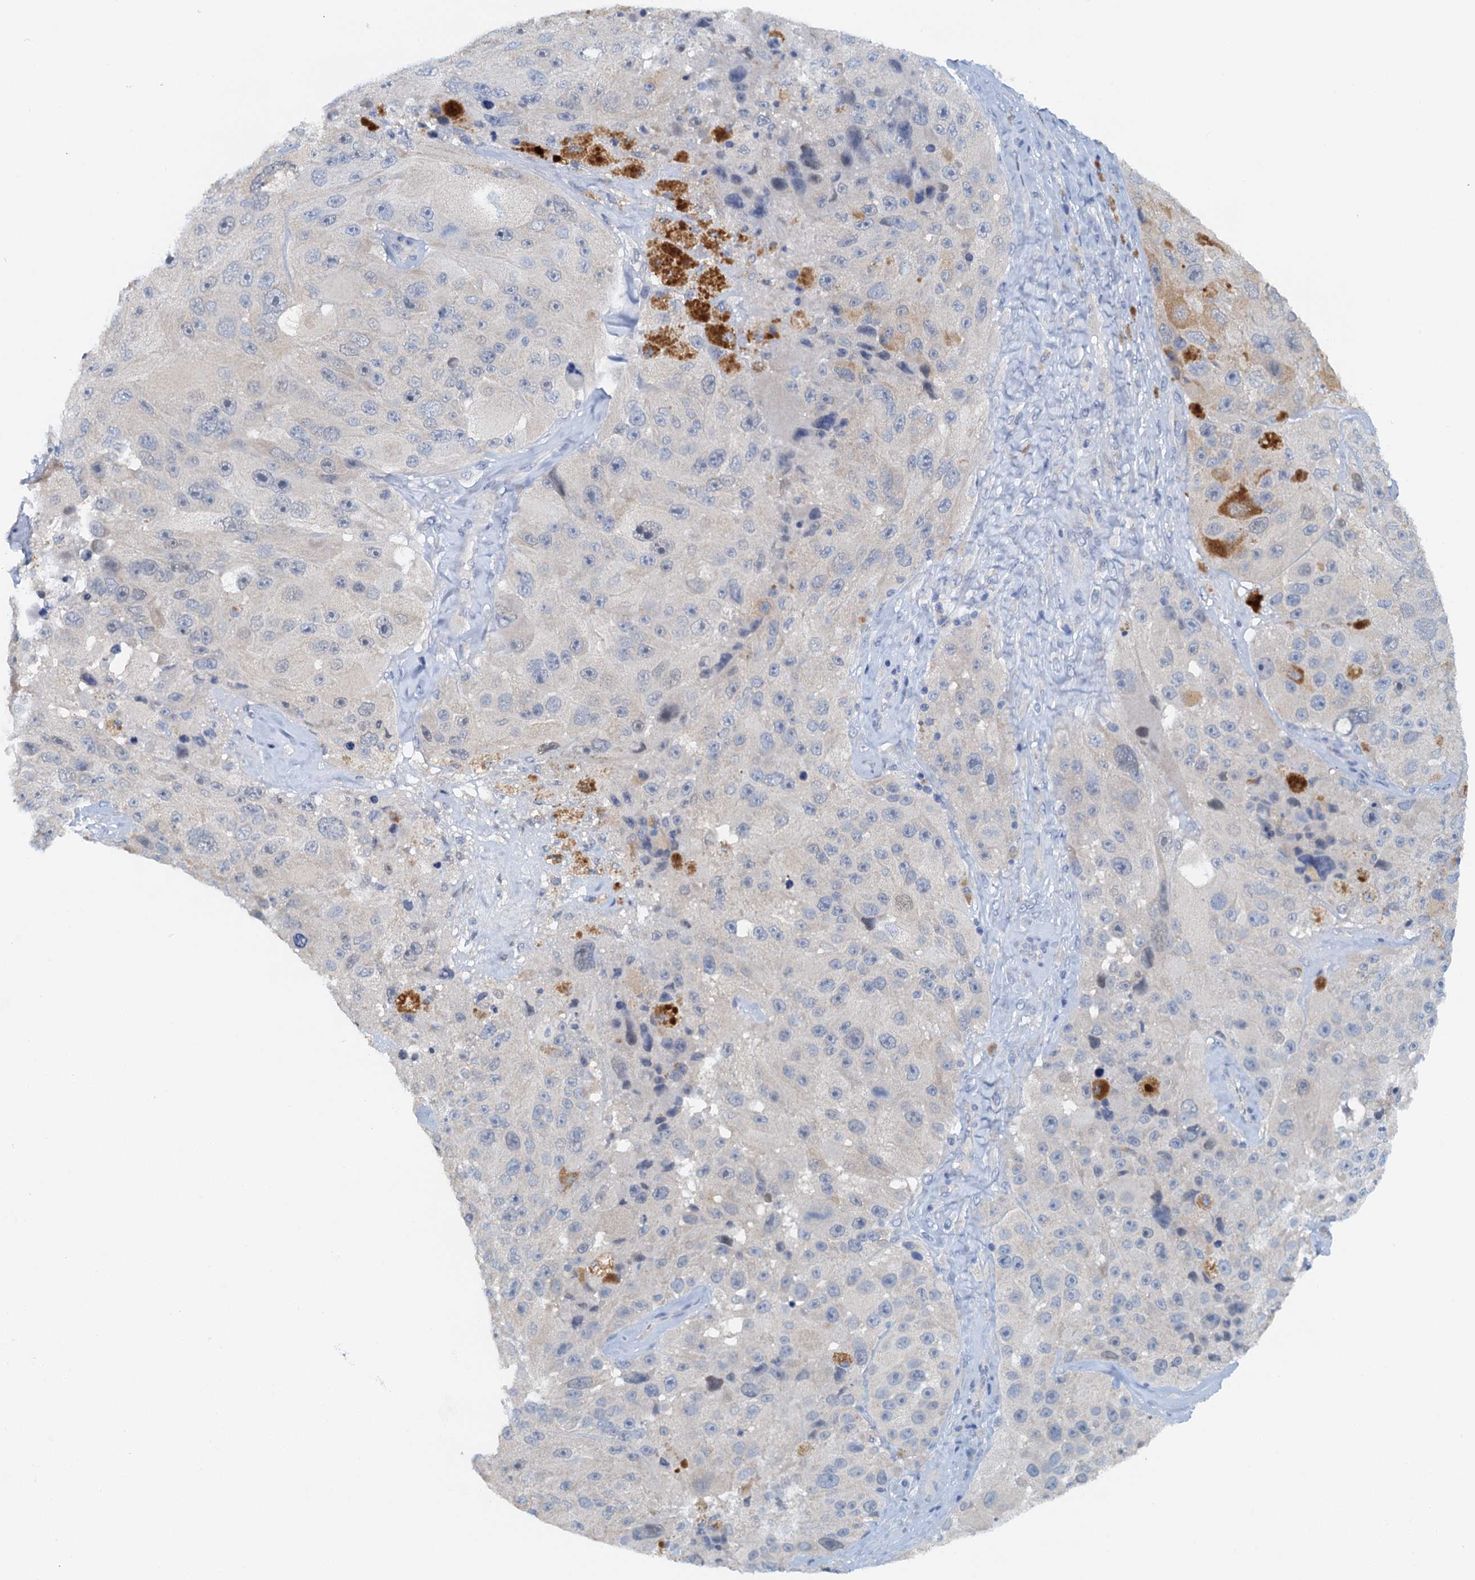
{"staining": {"intensity": "negative", "quantity": "none", "location": "none"}, "tissue": "melanoma", "cell_type": "Tumor cells", "image_type": "cancer", "snomed": [{"axis": "morphology", "description": "Malignant melanoma, Metastatic site"}, {"axis": "topography", "description": "Lymph node"}], "caption": "Tumor cells show no significant positivity in melanoma.", "gene": "DTD1", "patient": {"sex": "male", "age": 62}}